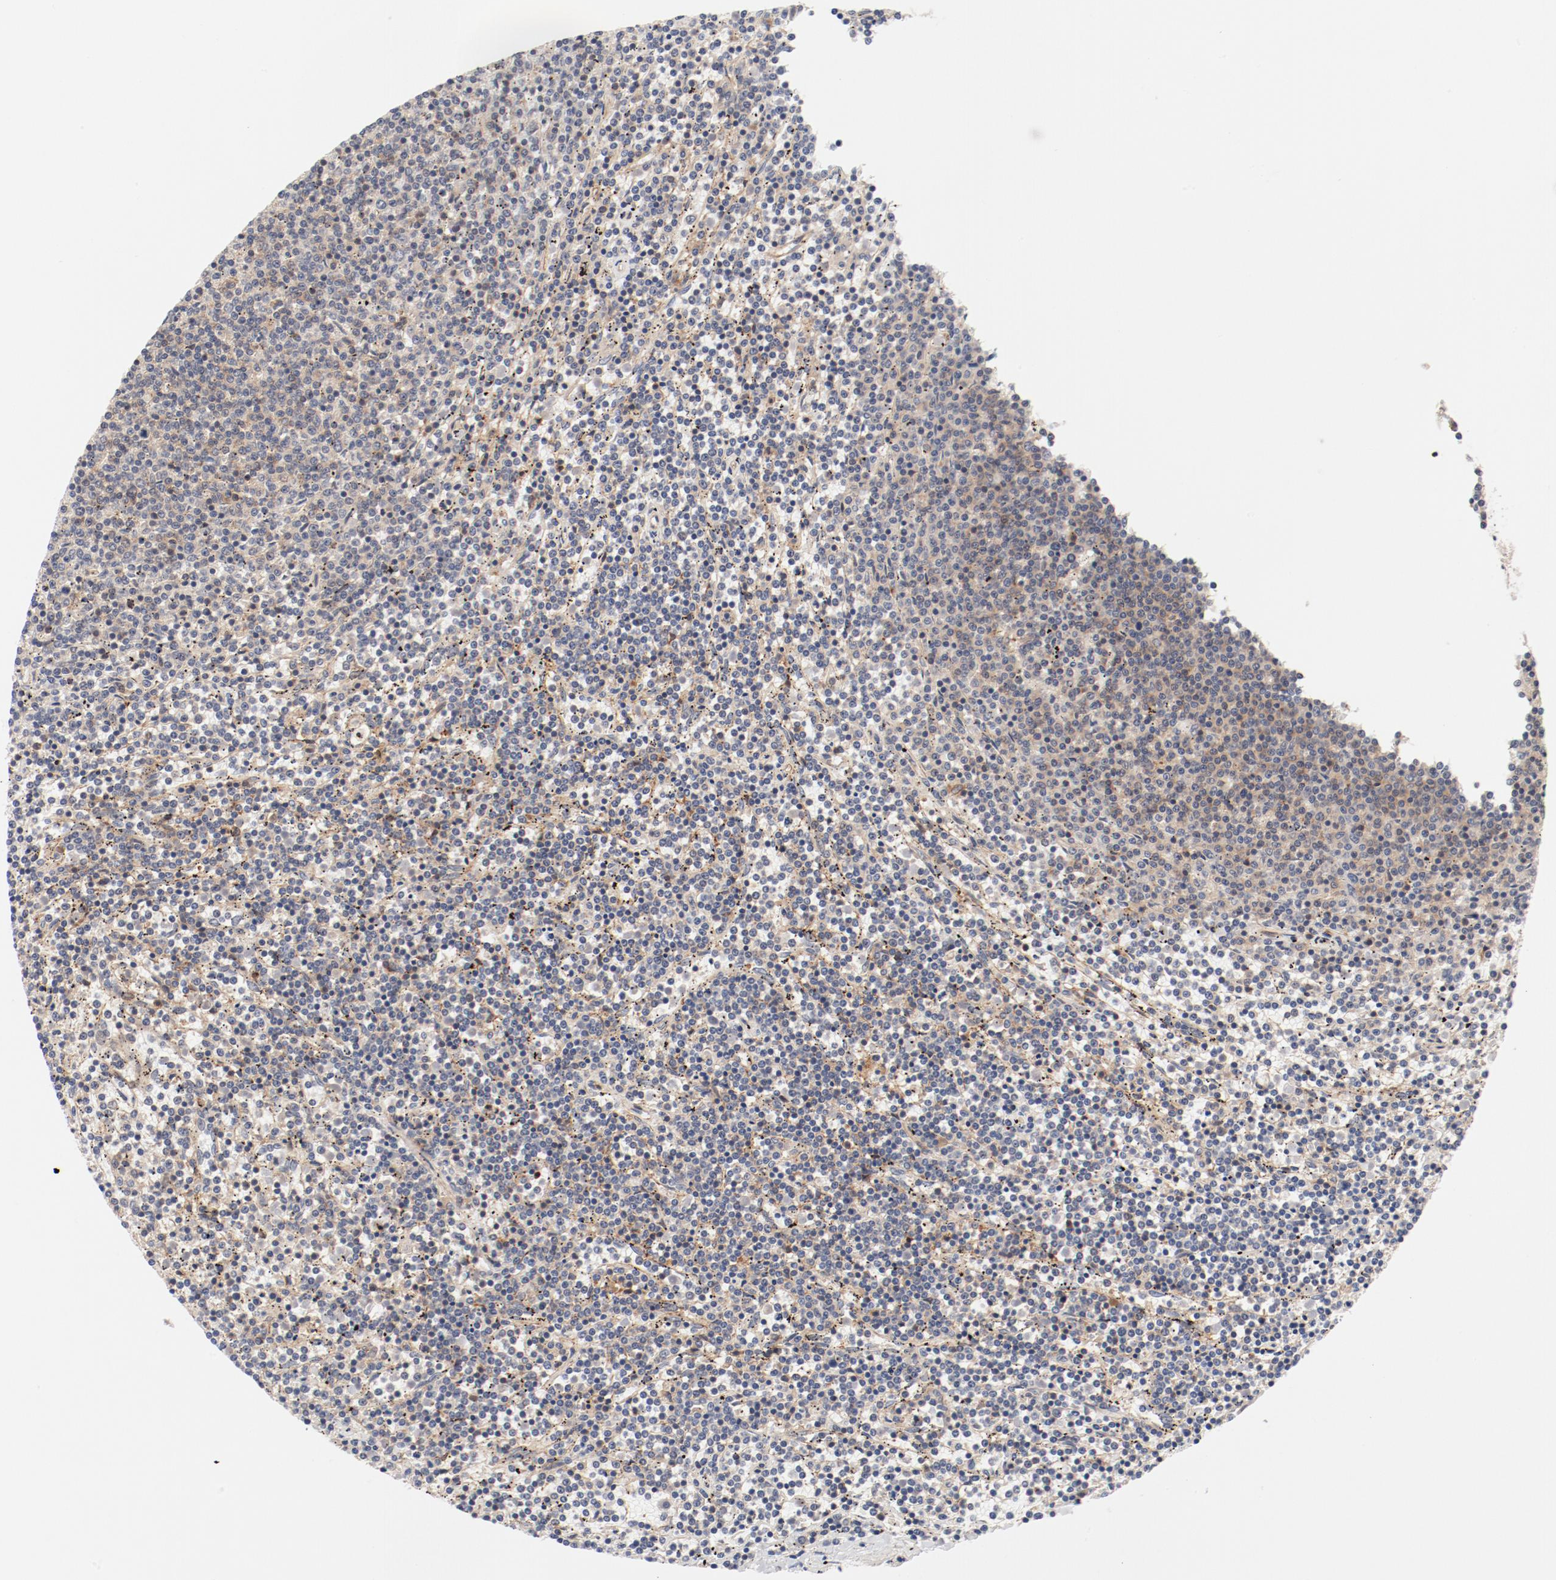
{"staining": {"intensity": "weak", "quantity": "25%-75%", "location": "cytoplasmic/membranous"}, "tissue": "lymphoma", "cell_type": "Tumor cells", "image_type": "cancer", "snomed": [{"axis": "morphology", "description": "Malignant lymphoma, non-Hodgkin's type, Low grade"}, {"axis": "topography", "description": "Spleen"}], "caption": "The histopathology image shows staining of malignant lymphoma, non-Hodgkin's type (low-grade), revealing weak cytoplasmic/membranous protein expression (brown color) within tumor cells.", "gene": "ZNF267", "patient": {"sex": "female", "age": 50}}